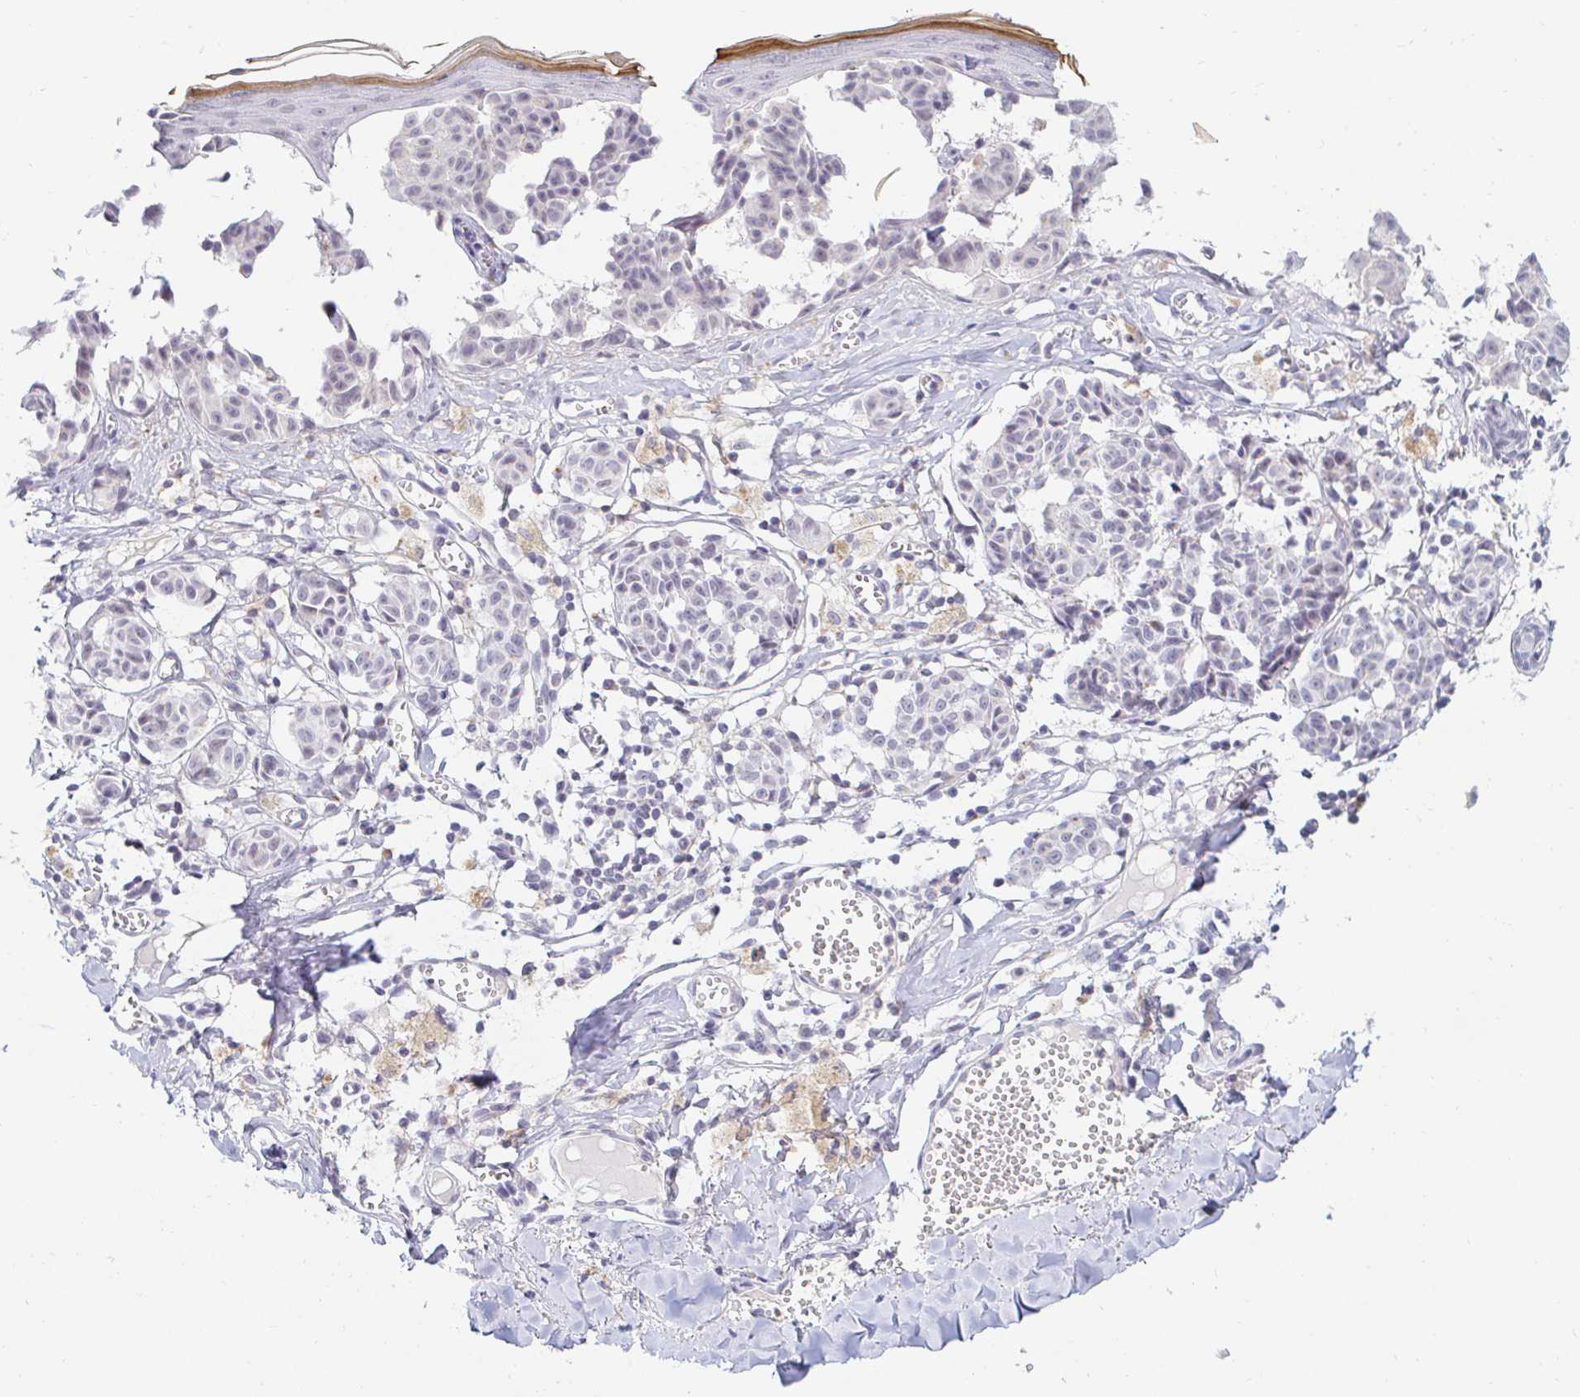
{"staining": {"intensity": "negative", "quantity": "none", "location": "none"}, "tissue": "melanoma", "cell_type": "Tumor cells", "image_type": "cancer", "snomed": [{"axis": "morphology", "description": "Malignant melanoma, NOS"}, {"axis": "topography", "description": "Skin"}], "caption": "This is a micrograph of IHC staining of malignant melanoma, which shows no positivity in tumor cells.", "gene": "OR51D1", "patient": {"sex": "female", "age": 43}}